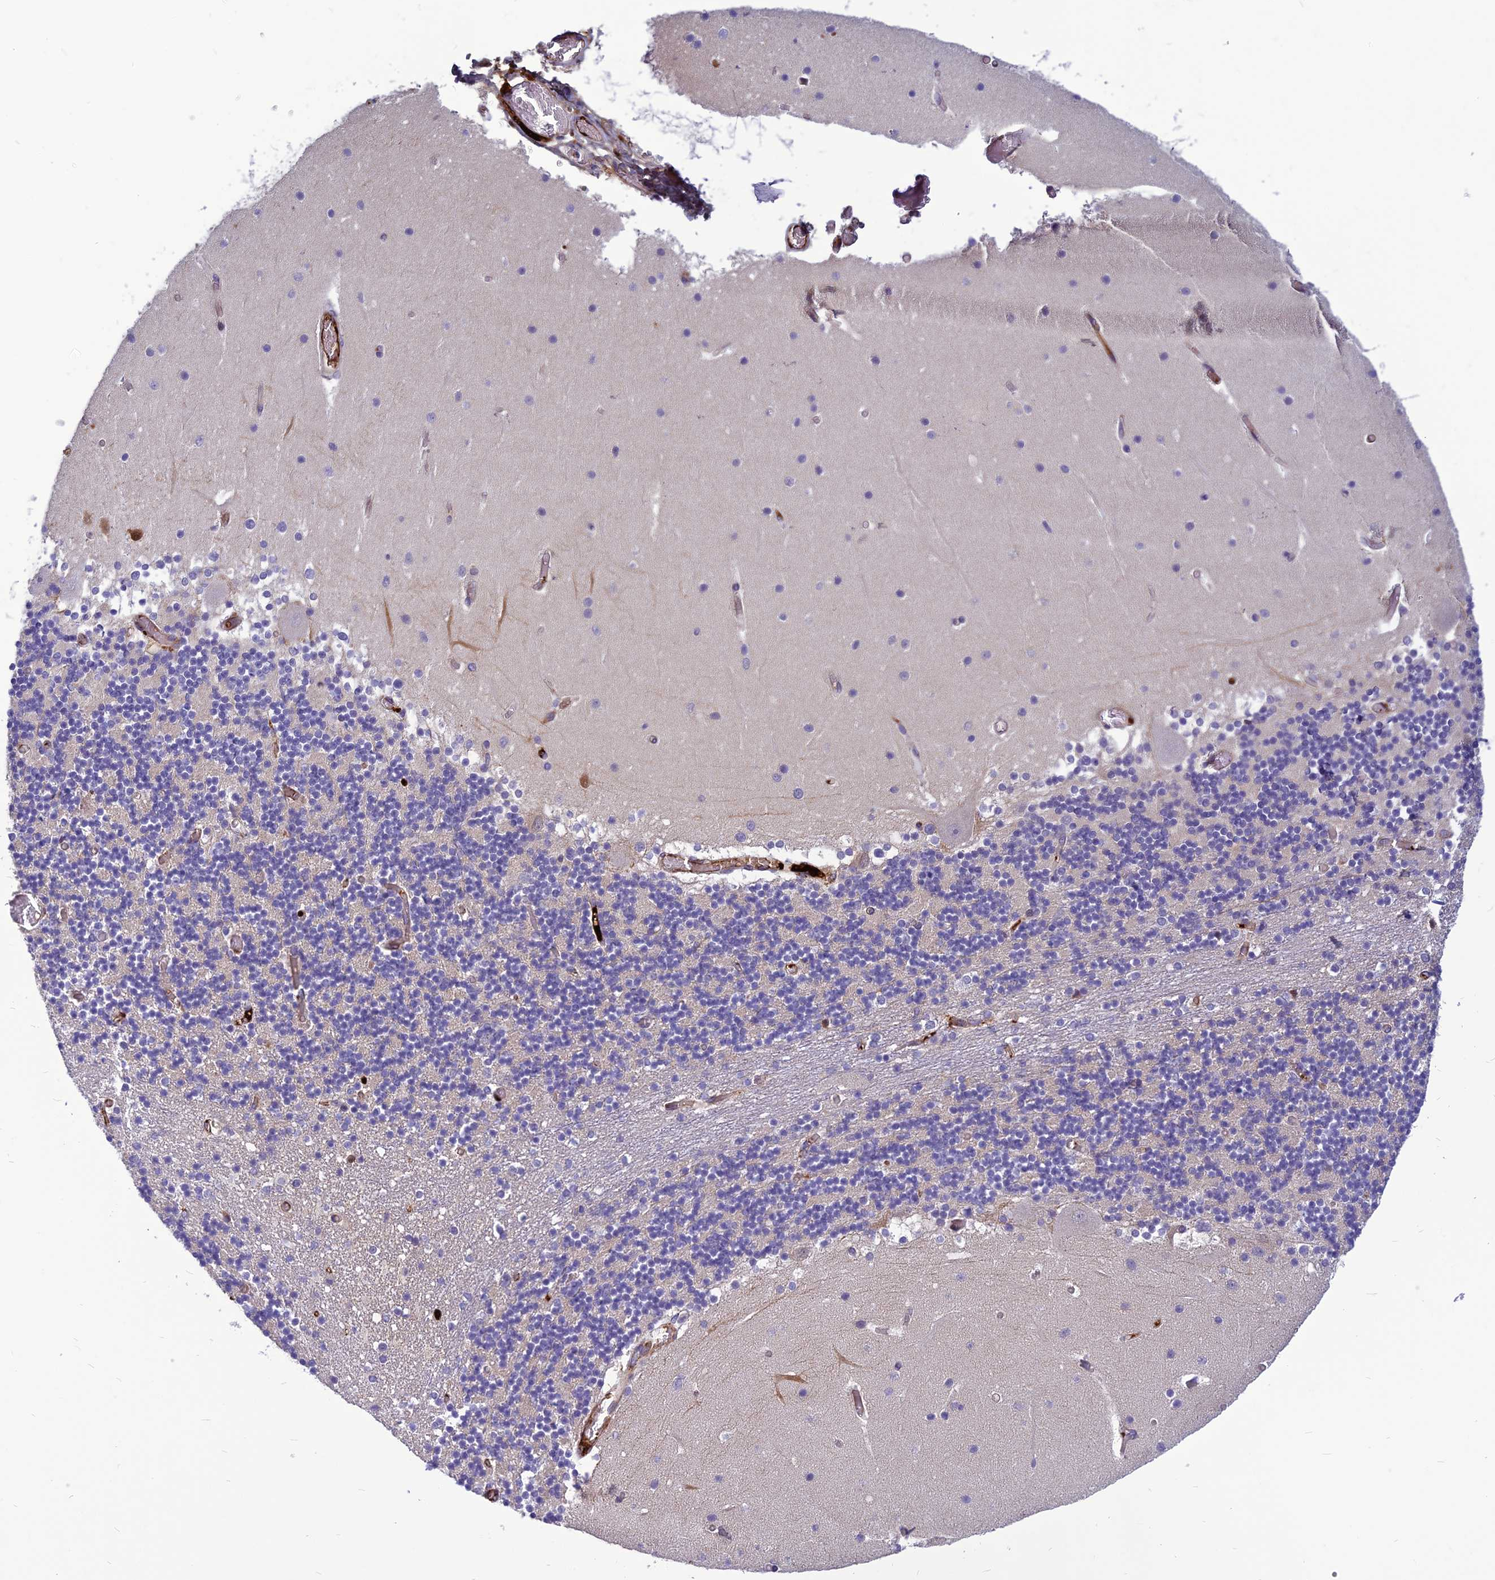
{"staining": {"intensity": "negative", "quantity": "none", "location": "none"}, "tissue": "cerebellum", "cell_type": "Cells in granular layer", "image_type": "normal", "snomed": [{"axis": "morphology", "description": "Normal tissue, NOS"}, {"axis": "topography", "description": "Cerebellum"}], "caption": "Micrograph shows no protein expression in cells in granular layer of benign cerebellum. (Brightfield microscopy of DAB immunohistochemistry at high magnification).", "gene": "CLEC11A", "patient": {"sex": "female", "age": 28}}